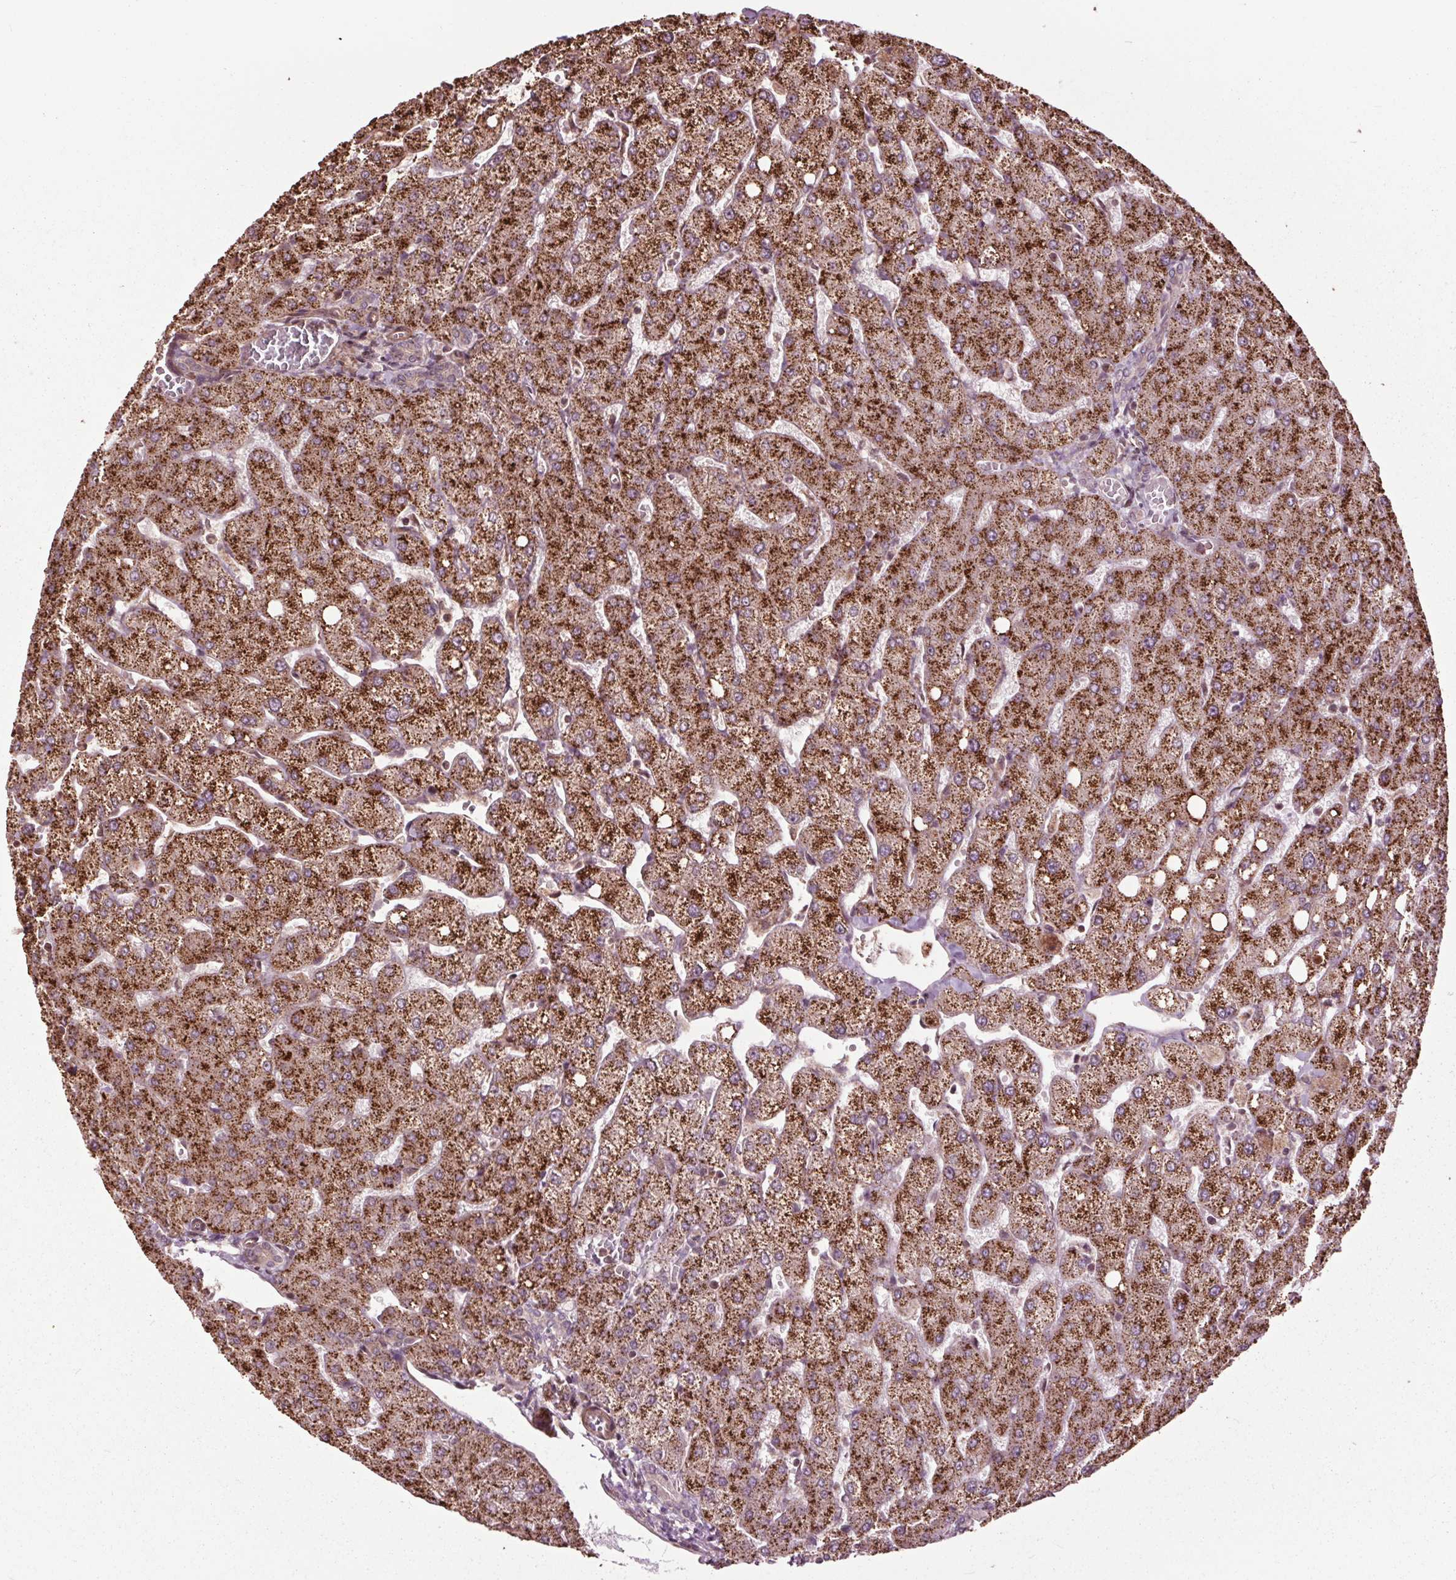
{"staining": {"intensity": "negative", "quantity": "none", "location": "none"}, "tissue": "liver", "cell_type": "Cholangiocytes", "image_type": "normal", "snomed": [{"axis": "morphology", "description": "Normal tissue, NOS"}, {"axis": "topography", "description": "Liver"}], "caption": "Protein analysis of benign liver exhibits no significant expression in cholangiocytes.", "gene": "CEP95", "patient": {"sex": "female", "age": 54}}